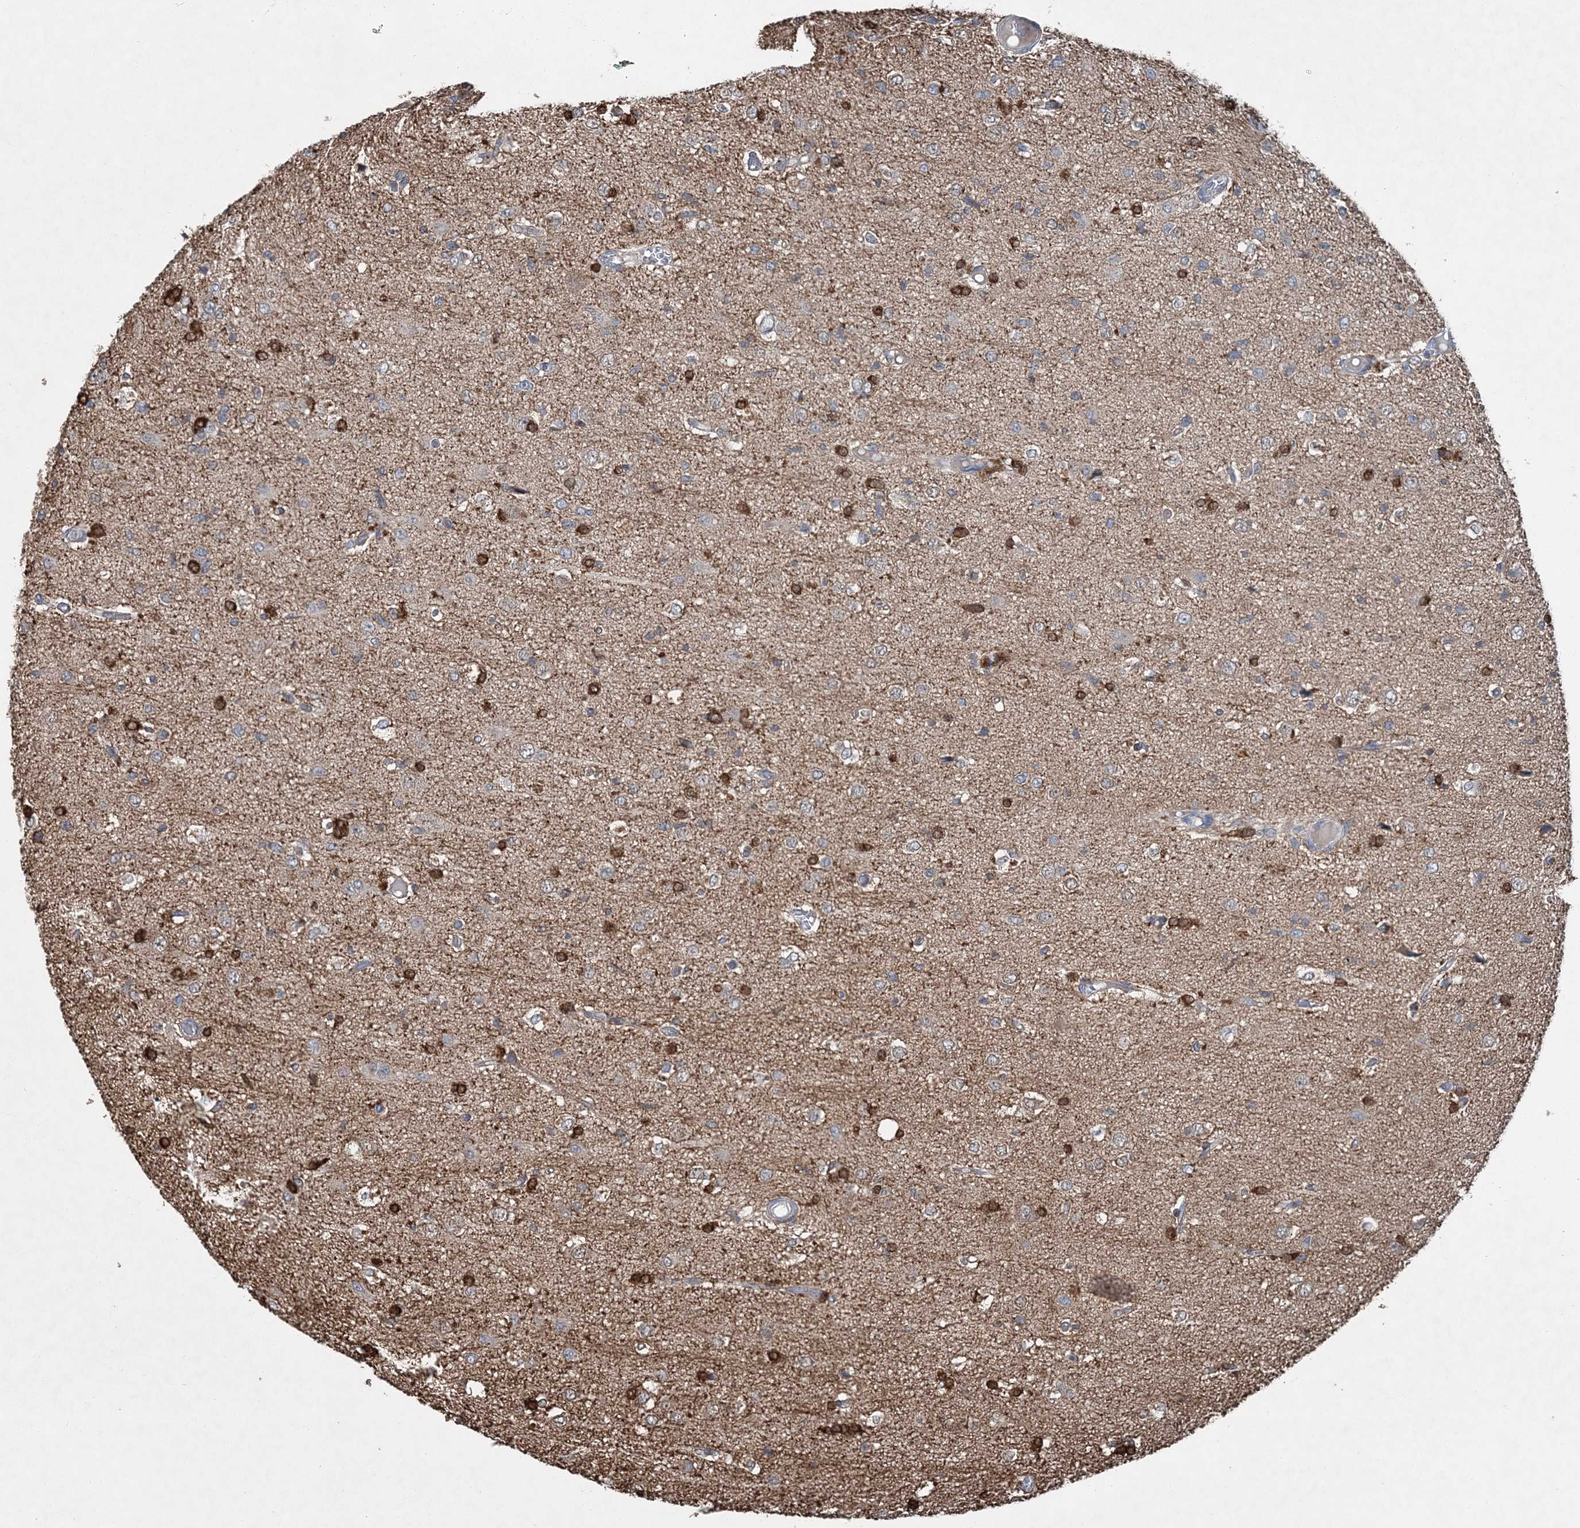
{"staining": {"intensity": "weak", "quantity": "<25%", "location": "cytoplasmic/membranous"}, "tissue": "glioma", "cell_type": "Tumor cells", "image_type": "cancer", "snomed": [{"axis": "morphology", "description": "Glioma, malignant, High grade"}, {"axis": "topography", "description": "Brain"}], "caption": "The histopathology image exhibits no significant expression in tumor cells of malignant glioma (high-grade).", "gene": "SPOPL", "patient": {"sex": "female", "age": 59}}